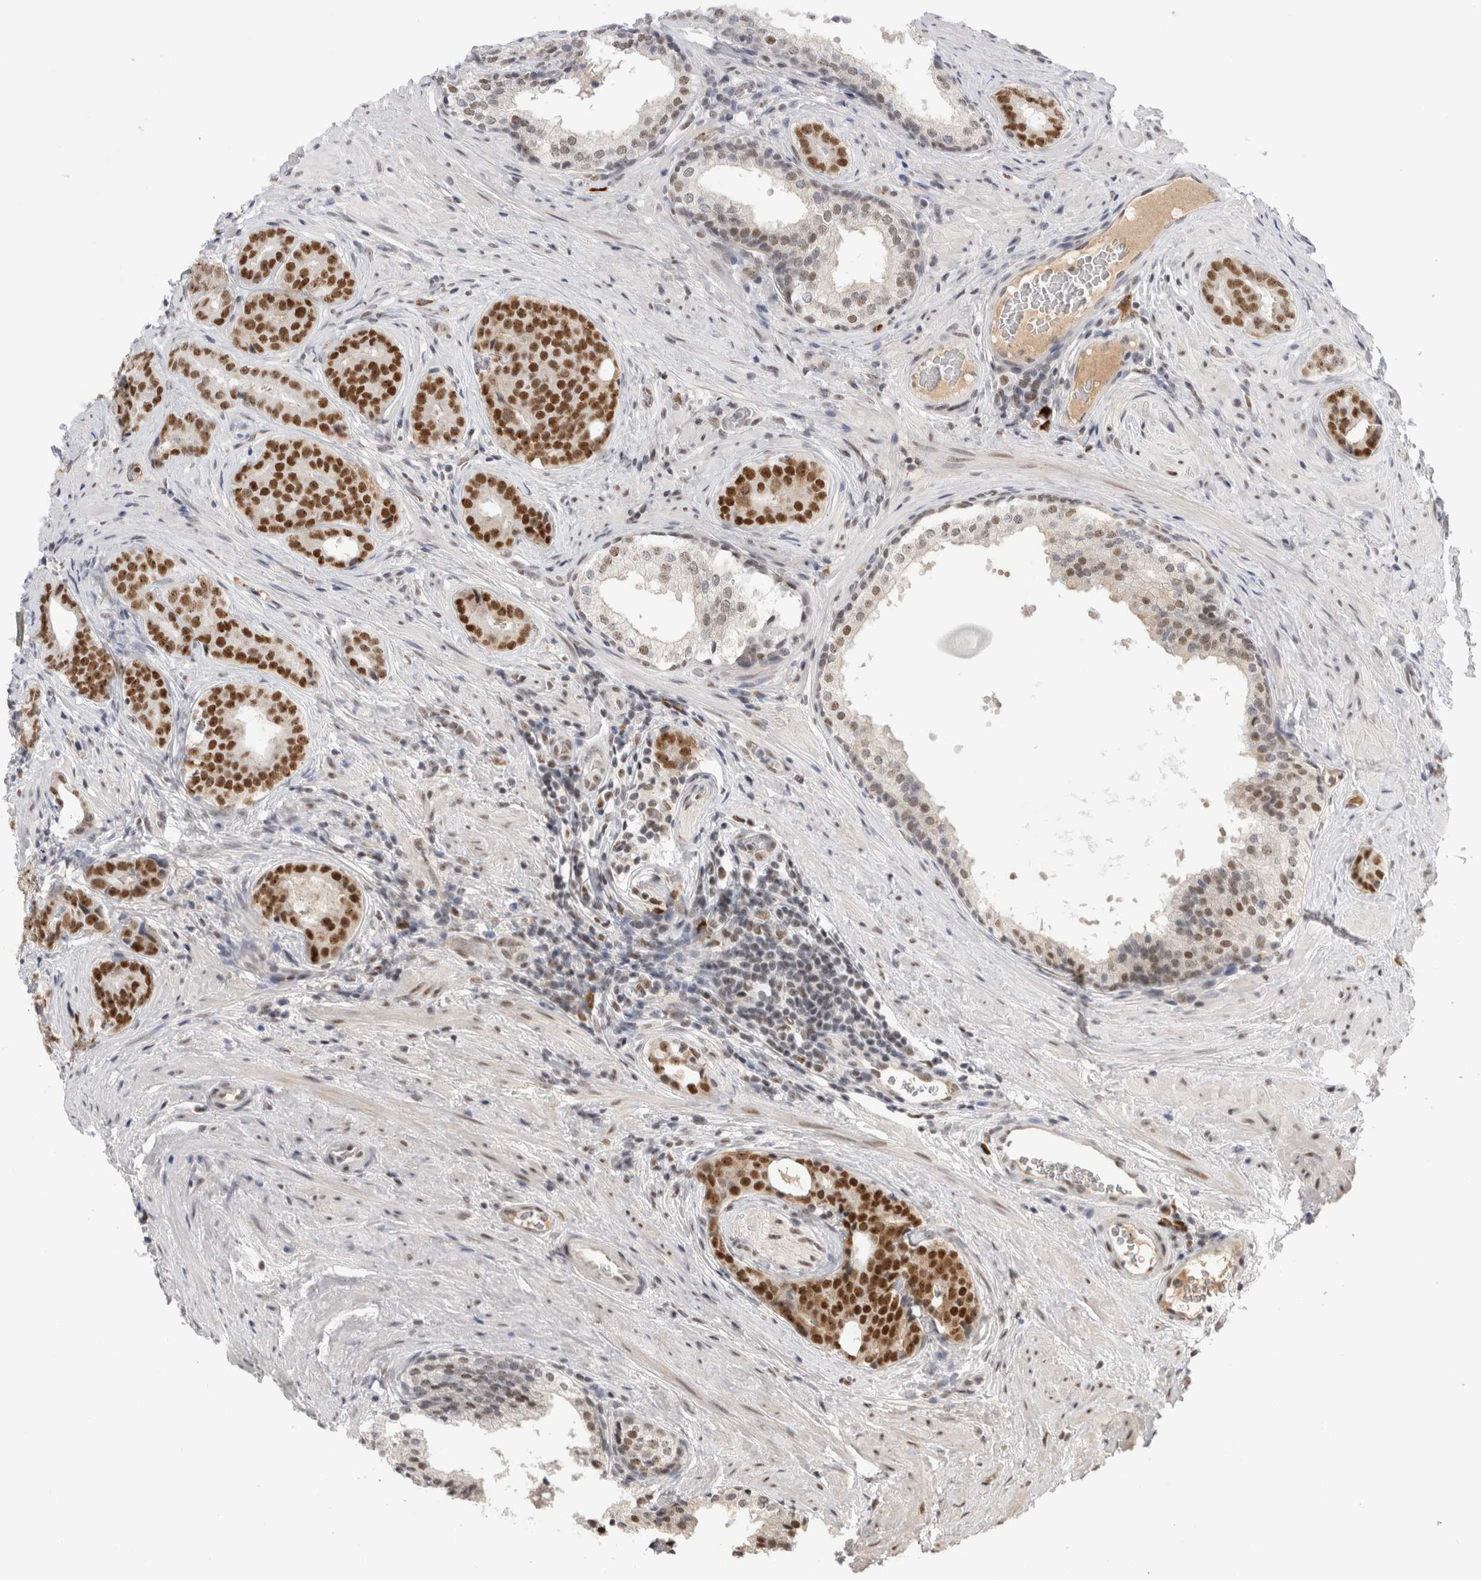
{"staining": {"intensity": "strong", "quantity": ">75%", "location": "nuclear"}, "tissue": "prostate cancer", "cell_type": "Tumor cells", "image_type": "cancer", "snomed": [{"axis": "morphology", "description": "Adenocarcinoma, High grade"}, {"axis": "topography", "description": "Prostate"}], "caption": "There is high levels of strong nuclear positivity in tumor cells of prostate cancer (high-grade adenocarcinoma), as demonstrated by immunohistochemical staining (brown color).", "gene": "ZNF24", "patient": {"sex": "male", "age": 56}}